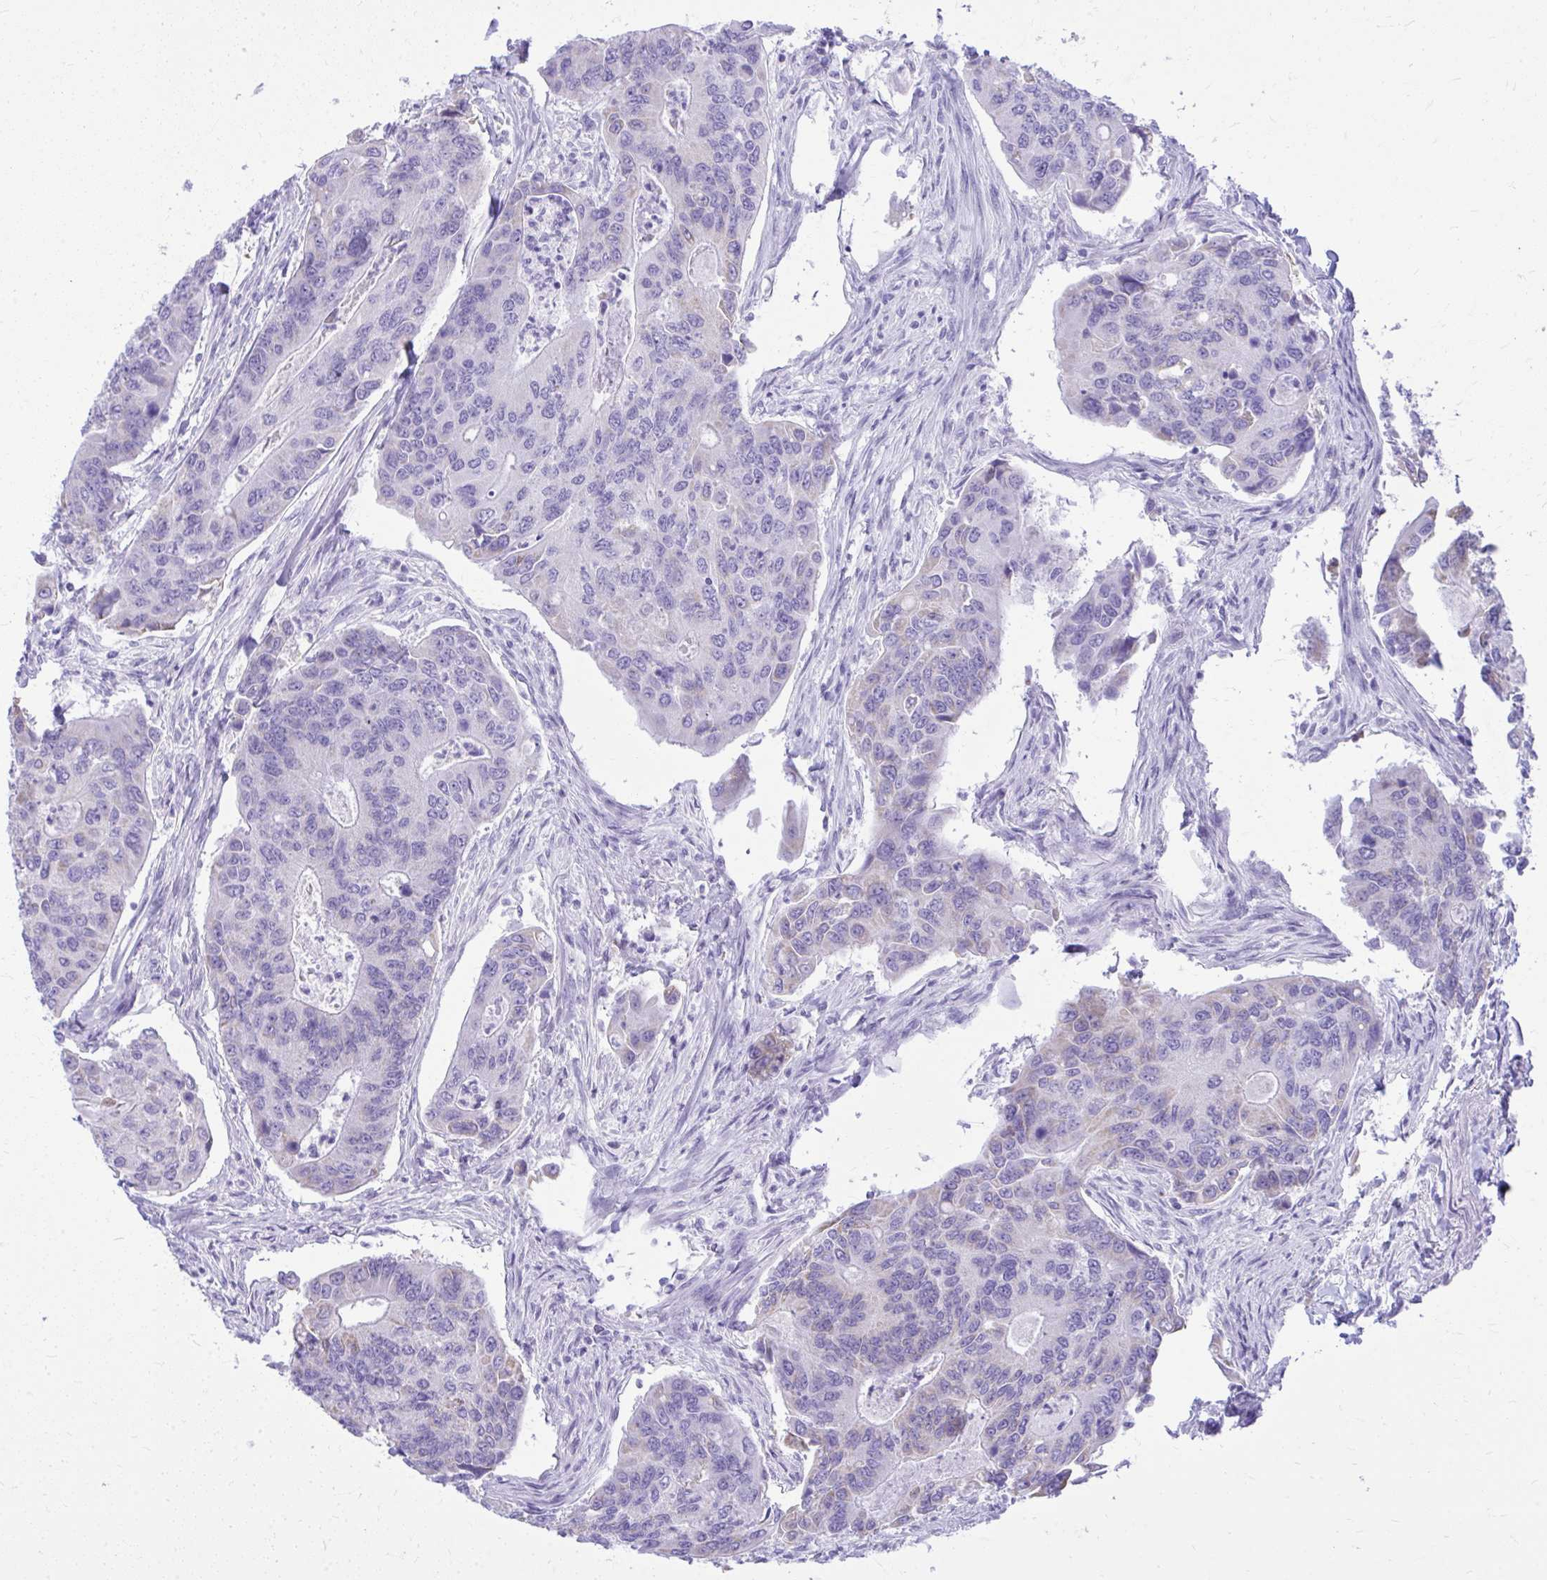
{"staining": {"intensity": "negative", "quantity": "none", "location": "none"}, "tissue": "colorectal cancer", "cell_type": "Tumor cells", "image_type": "cancer", "snomed": [{"axis": "morphology", "description": "Adenocarcinoma, NOS"}, {"axis": "topography", "description": "Colon"}], "caption": "This is an immunohistochemistry (IHC) histopathology image of colorectal cancer (adenocarcinoma). There is no positivity in tumor cells.", "gene": "RALYL", "patient": {"sex": "female", "age": 67}}